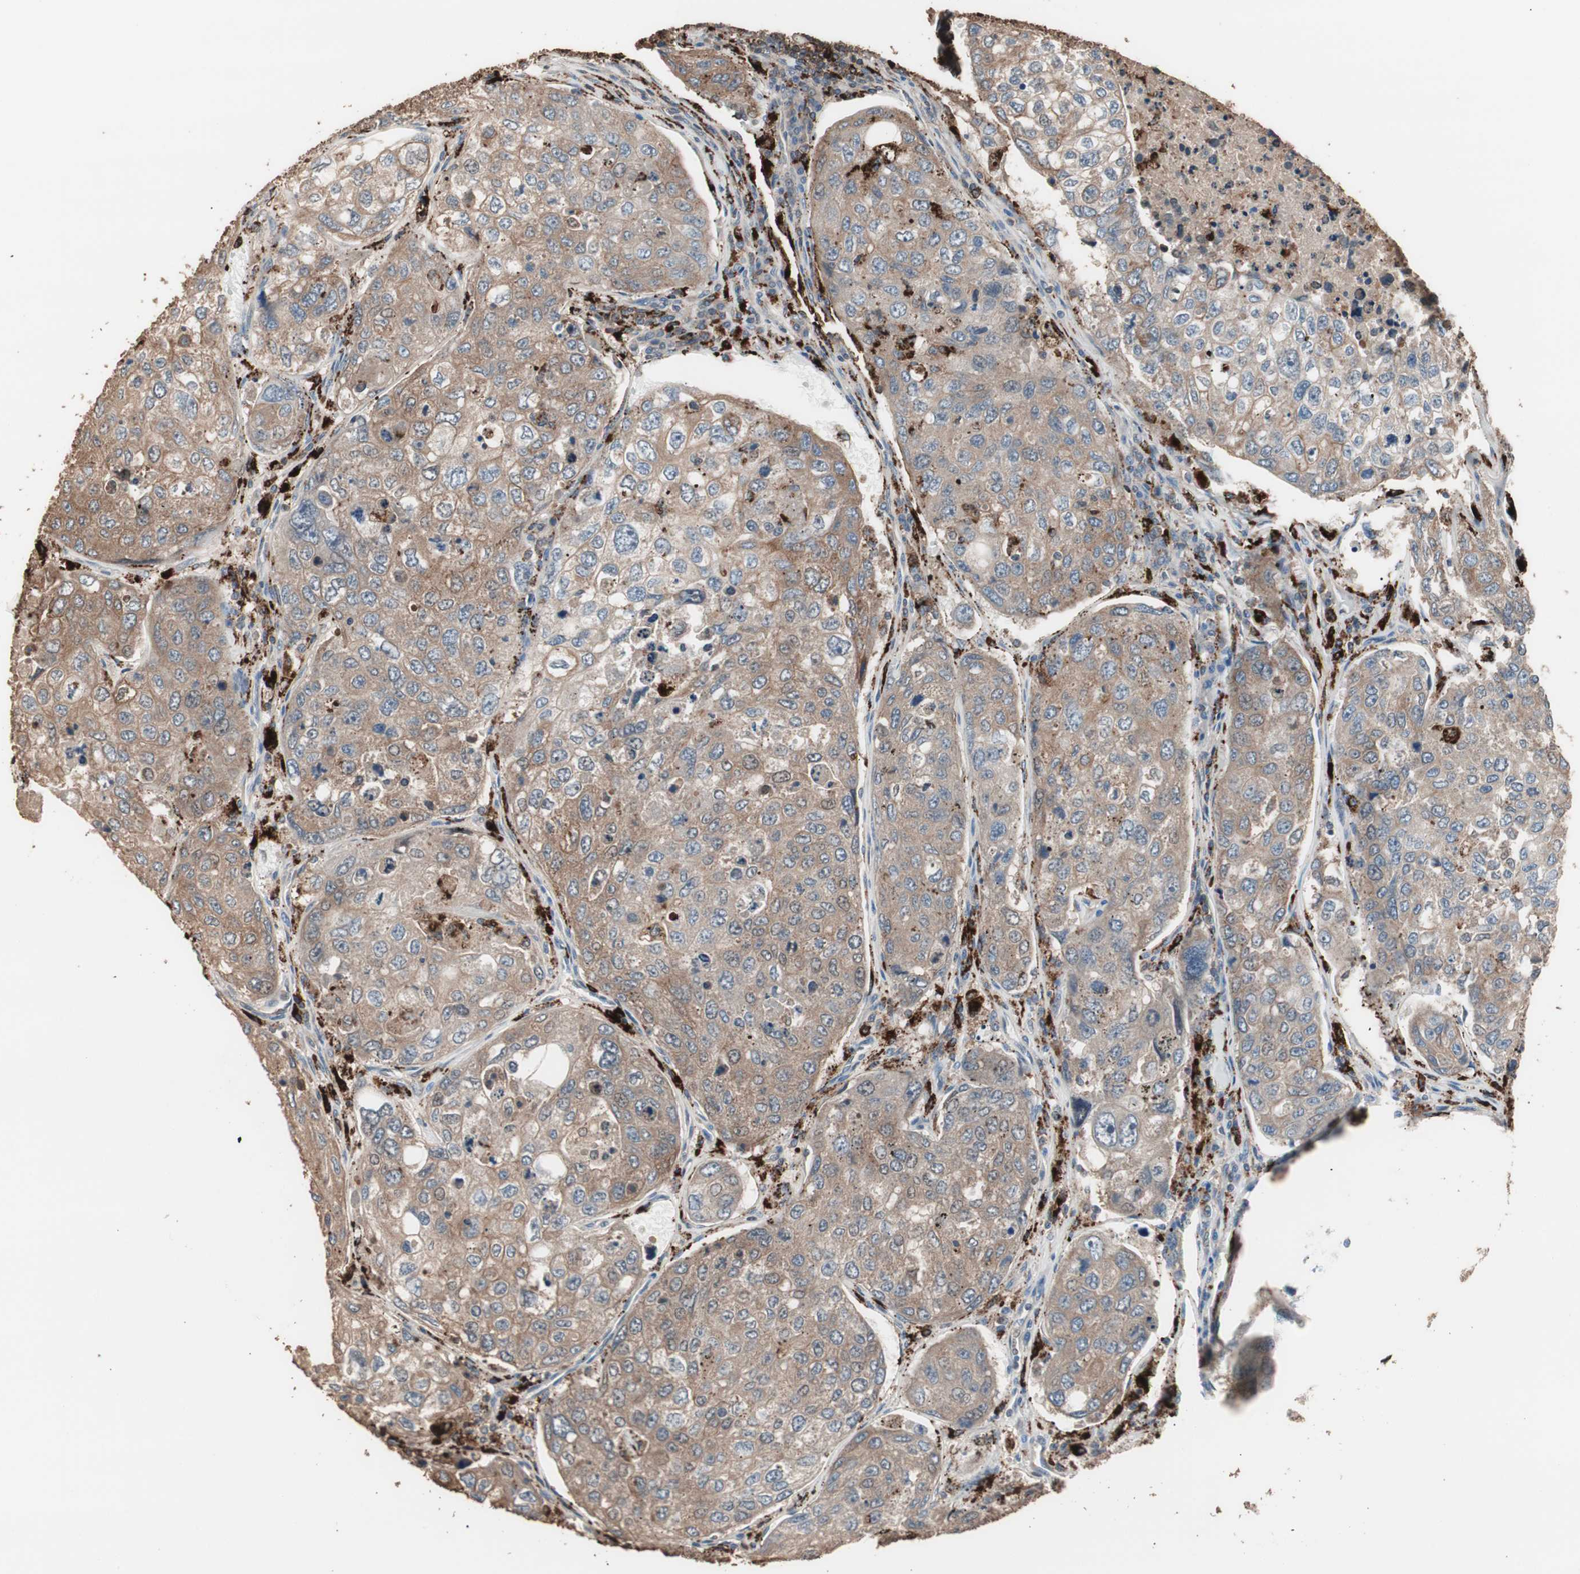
{"staining": {"intensity": "moderate", "quantity": ">75%", "location": "cytoplasmic/membranous"}, "tissue": "urothelial cancer", "cell_type": "Tumor cells", "image_type": "cancer", "snomed": [{"axis": "morphology", "description": "Urothelial carcinoma, High grade"}, {"axis": "topography", "description": "Lymph node"}, {"axis": "topography", "description": "Urinary bladder"}], "caption": "IHC photomicrograph of human urothelial carcinoma (high-grade) stained for a protein (brown), which reveals medium levels of moderate cytoplasmic/membranous staining in about >75% of tumor cells.", "gene": "CCT3", "patient": {"sex": "male", "age": 51}}